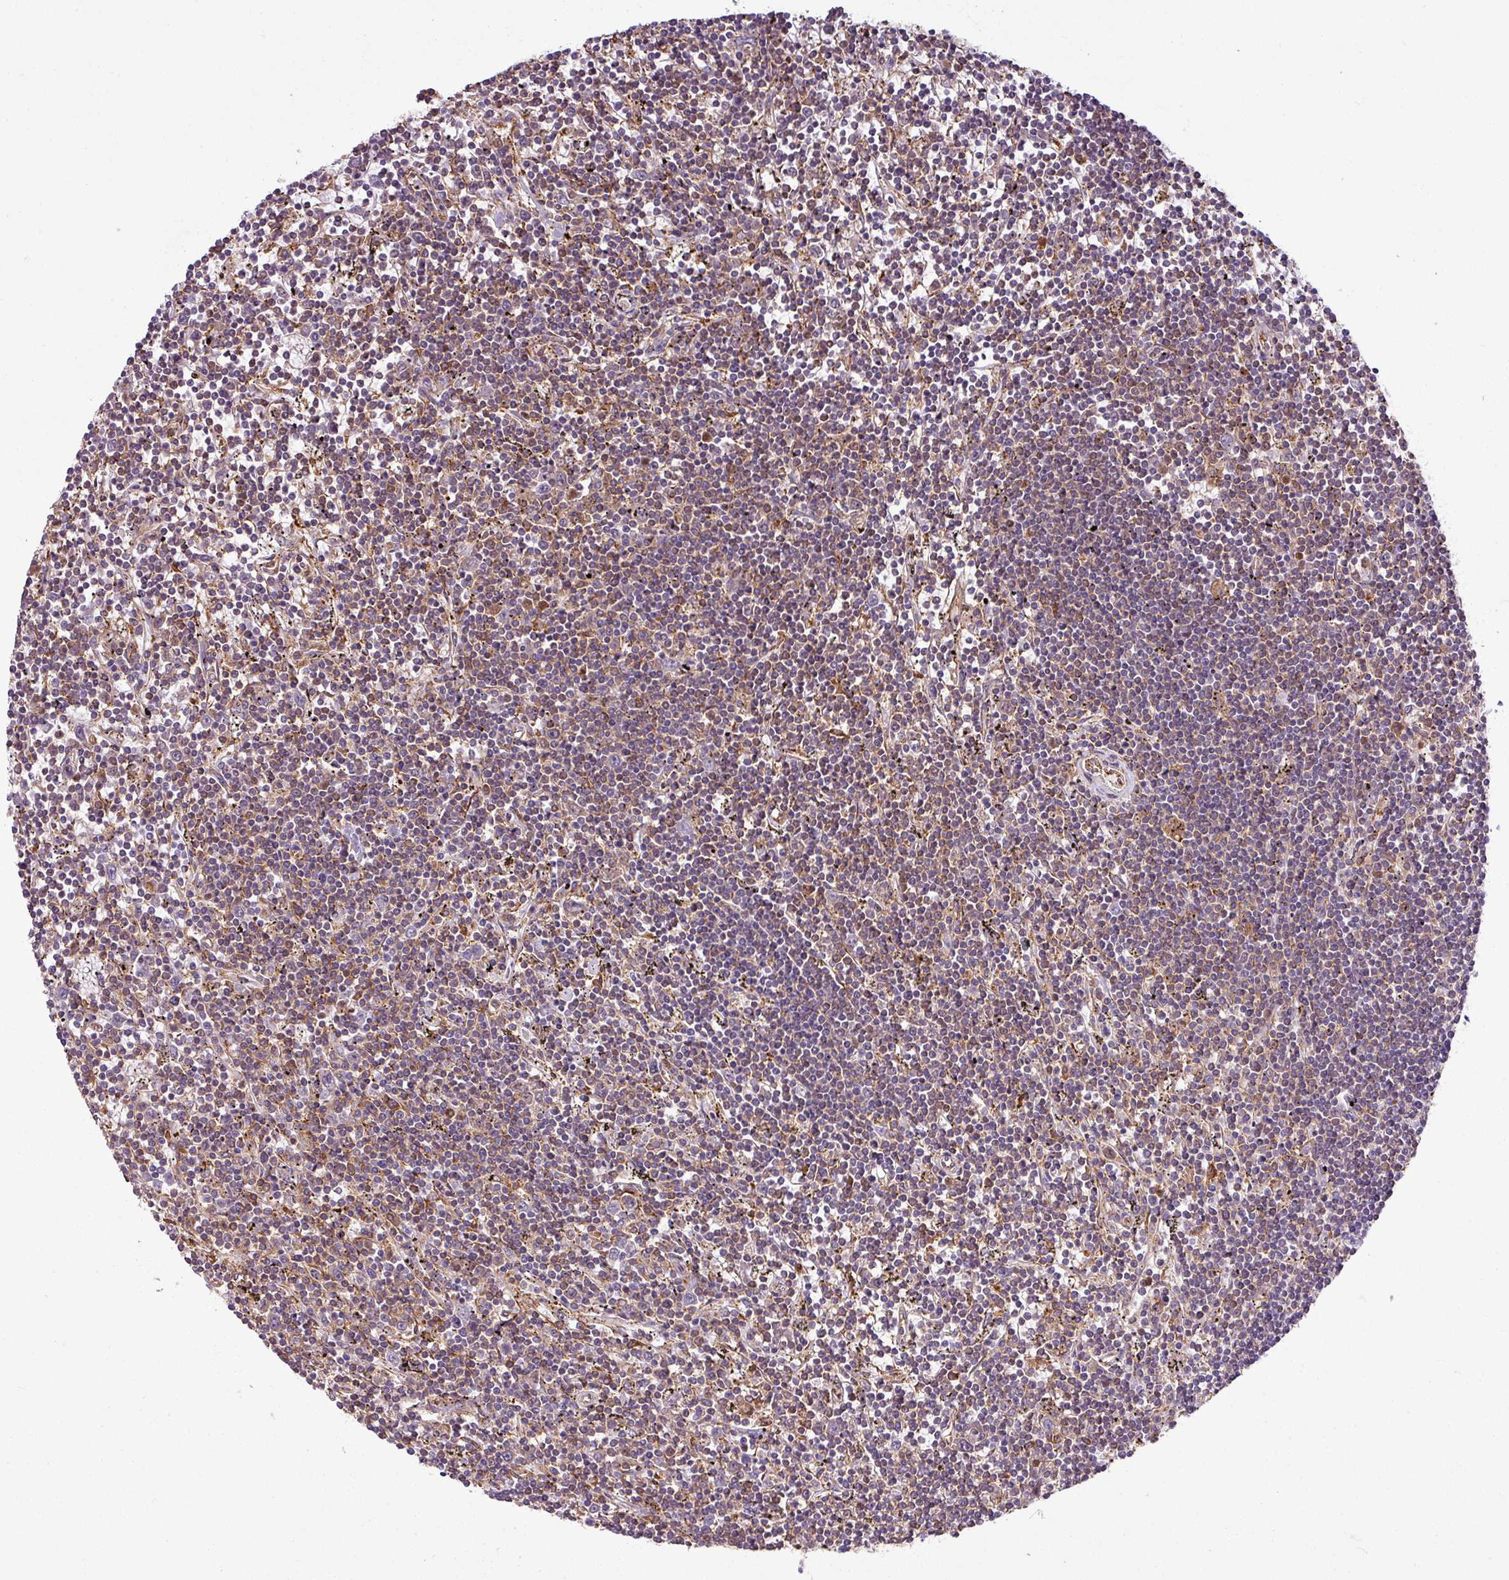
{"staining": {"intensity": "weak", "quantity": "25%-75%", "location": "cytoplasmic/membranous"}, "tissue": "lymphoma", "cell_type": "Tumor cells", "image_type": "cancer", "snomed": [{"axis": "morphology", "description": "Malignant lymphoma, non-Hodgkin's type, Low grade"}, {"axis": "topography", "description": "Spleen"}], "caption": "Immunohistochemical staining of lymphoma shows low levels of weak cytoplasmic/membranous protein expression in about 25%-75% of tumor cells. The protein is shown in brown color, while the nuclei are stained blue.", "gene": "XNDC1N", "patient": {"sex": "male", "age": 76}}